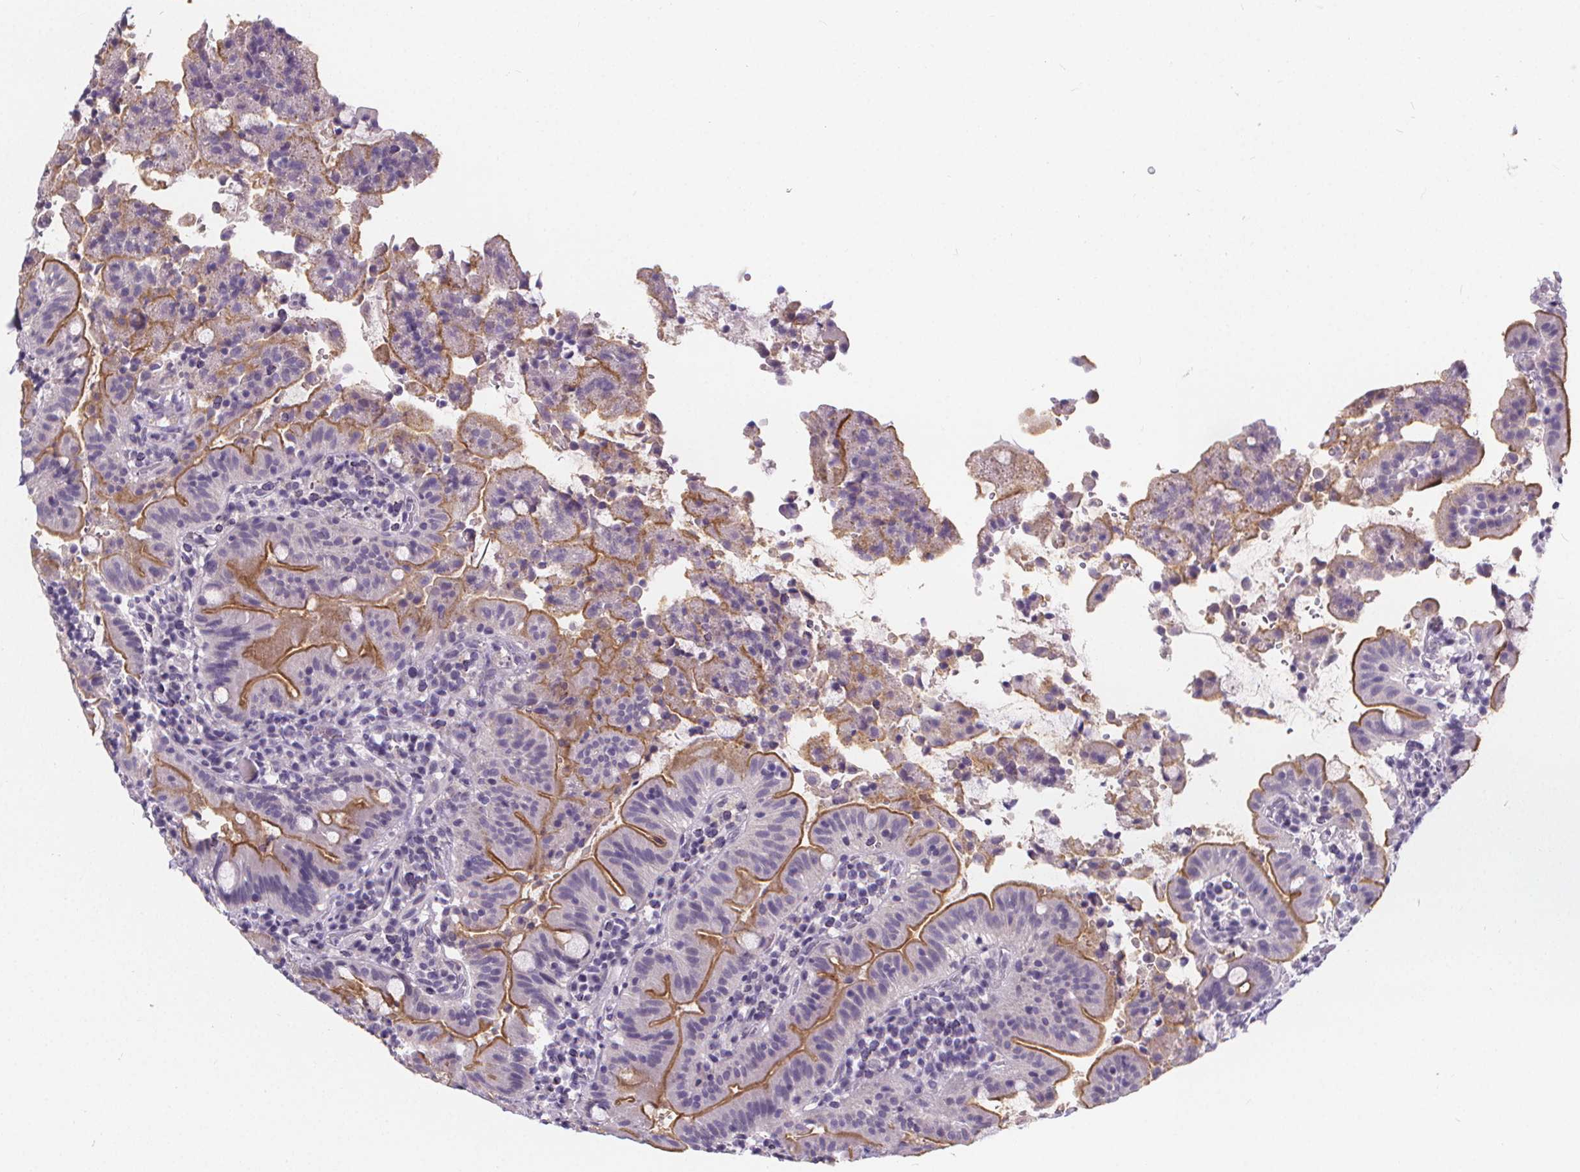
{"staining": {"intensity": "strong", "quantity": ">75%", "location": "cytoplasmic/membranous"}, "tissue": "small intestine", "cell_type": "Glandular cells", "image_type": "normal", "snomed": [{"axis": "morphology", "description": "Normal tissue, NOS"}, {"axis": "topography", "description": "Small intestine"}], "caption": "High-magnification brightfield microscopy of unremarkable small intestine stained with DAB (3,3'-diaminobenzidine) (brown) and counterstained with hematoxylin (blue). glandular cells exhibit strong cytoplasmic/membranous positivity is seen in about>75% of cells. (Stains: DAB (3,3'-diaminobenzidine) in brown, nuclei in blue, Microscopy: brightfield microscopy at high magnification).", "gene": "ATP6V1D", "patient": {"sex": "male", "age": 26}}